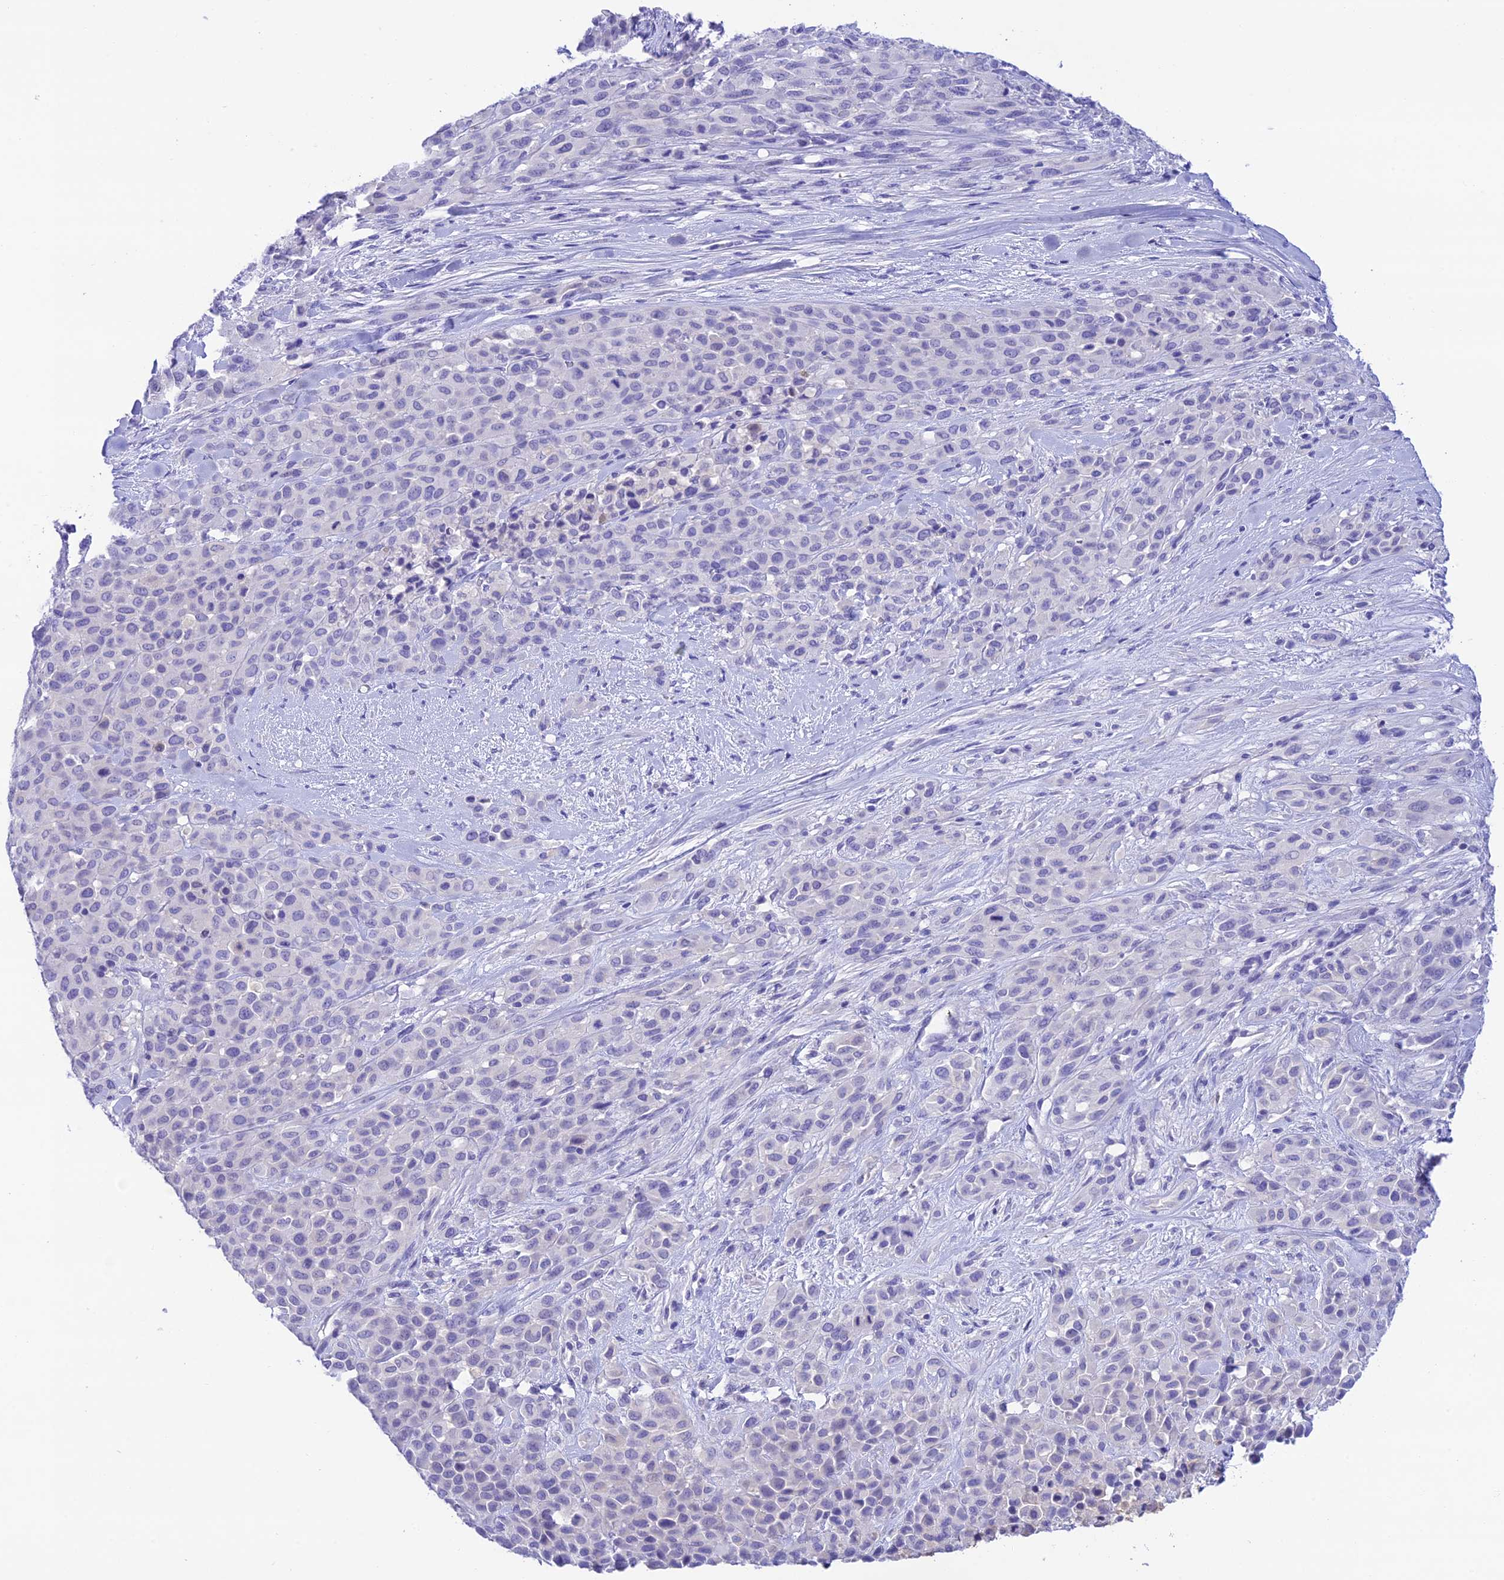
{"staining": {"intensity": "negative", "quantity": "none", "location": "none"}, "tissue": "melanoma", "cell_type": "Tumor cells", "image_type": "cancer", "snomed": [{"axis": "morphology", "description": "Malignant melanoma, Metastatic site"}, {"axis": "topography", "description": "Skin"}], "caption": "DAB (3,3'-diaminobenzidine) immunohistochemical staining of human melanoma demonstrates no significant positivity in tumor cells.", "gene": "NLRP6", "patient": {"sex": "female", "age": 81}}